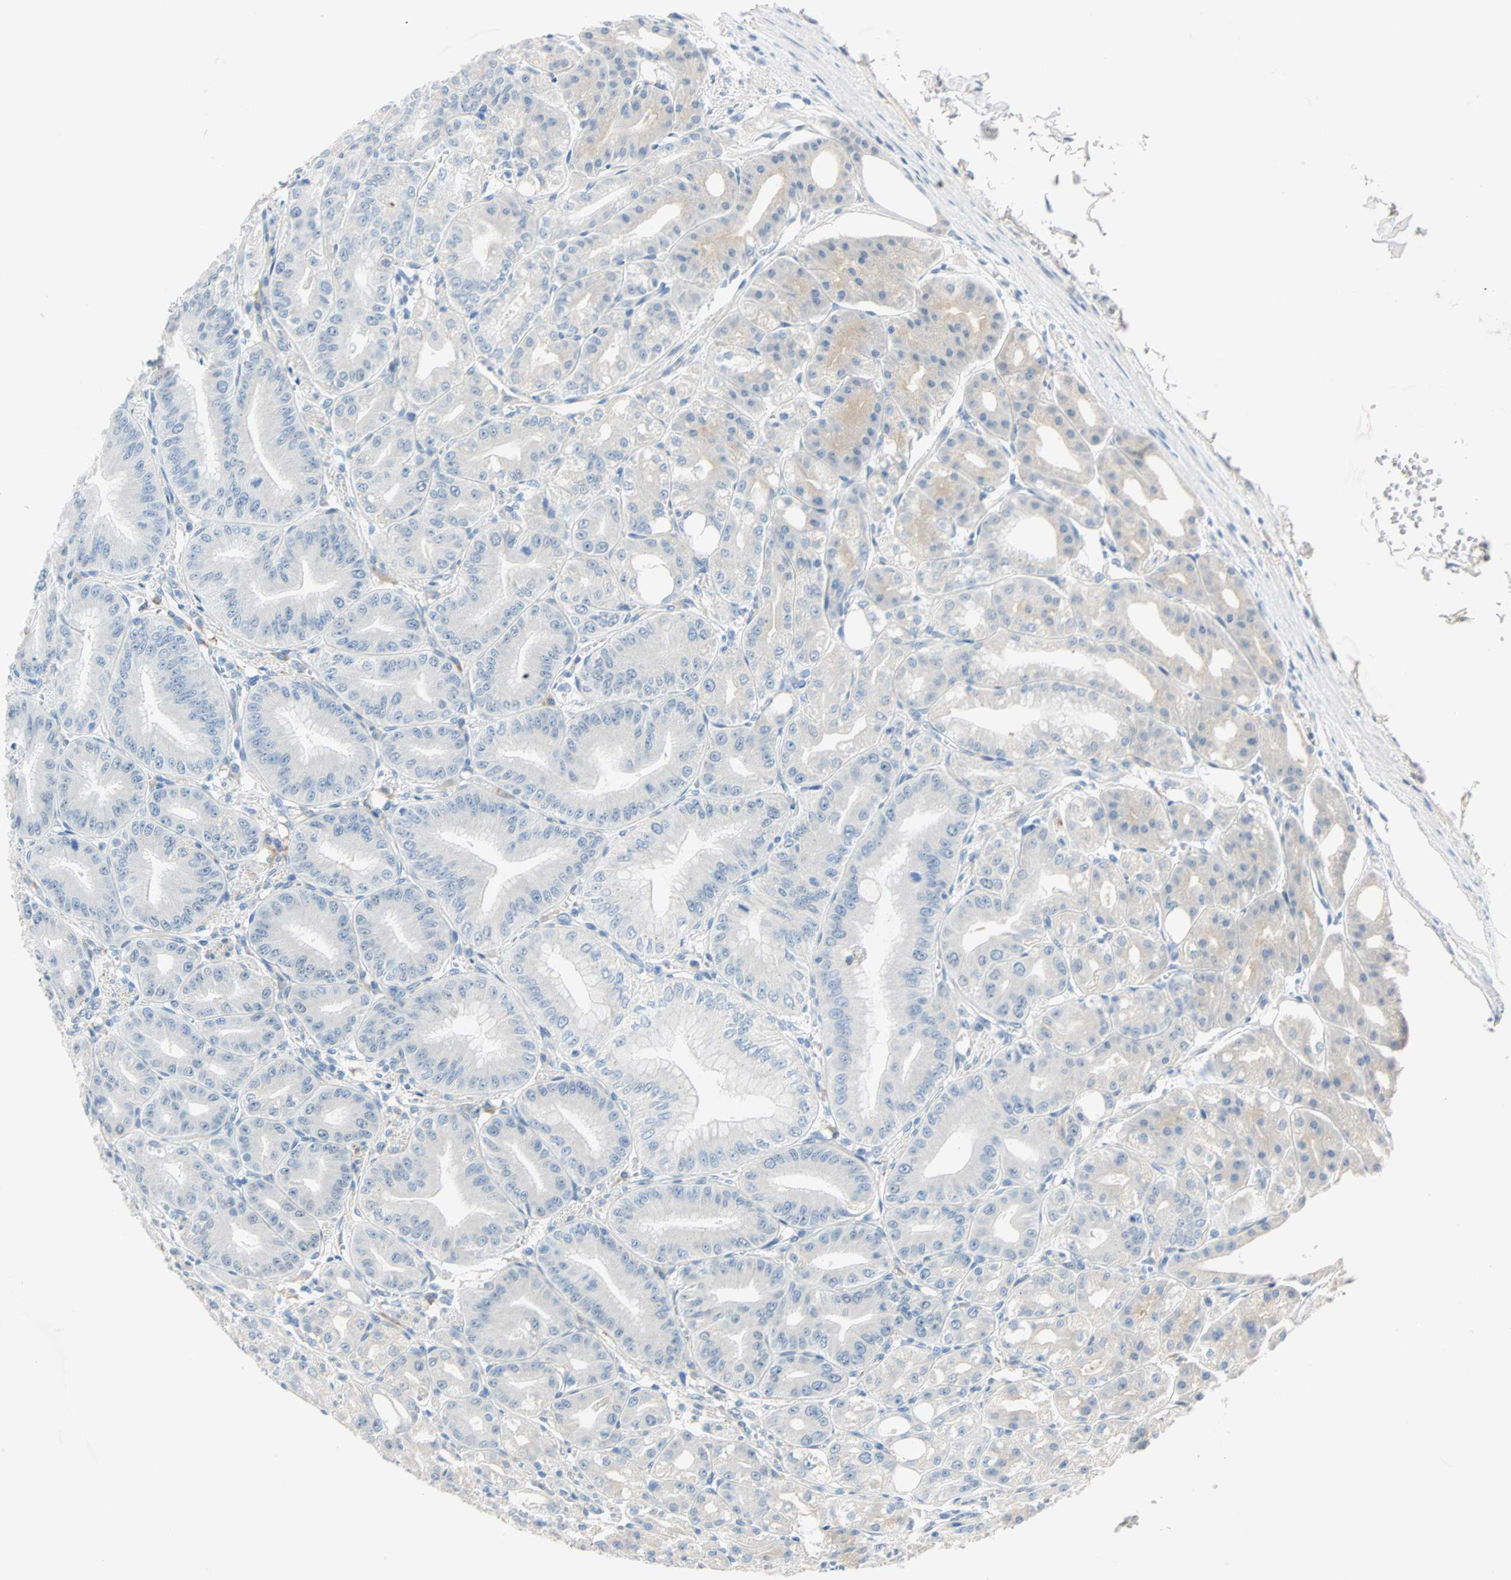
{"staining": {"intensity": "weak", "quantity": "<25%", "location": "cytoplasmic/membranous"}, "tissue": "stomach", "cell_type": "Glandular cells", "image_type": "normal", "snomed": [{"axis": "morphology", "description": "Normal tissue, NOS"}, {"axis": "topography", "description": "Stomach, lower"}], "caption": "IHC photomicrograph of unremarkable stomach stained for a protein (brown), which demonstrates no expression in glandular cells. Brightfield microscopy of immunohistochemistry (IHC) stained with DAB (brown) and hematoxylin (blue), captured at high magnification.", "gene": "QSER1", "patient": {"sex": "male", "age": 71}}